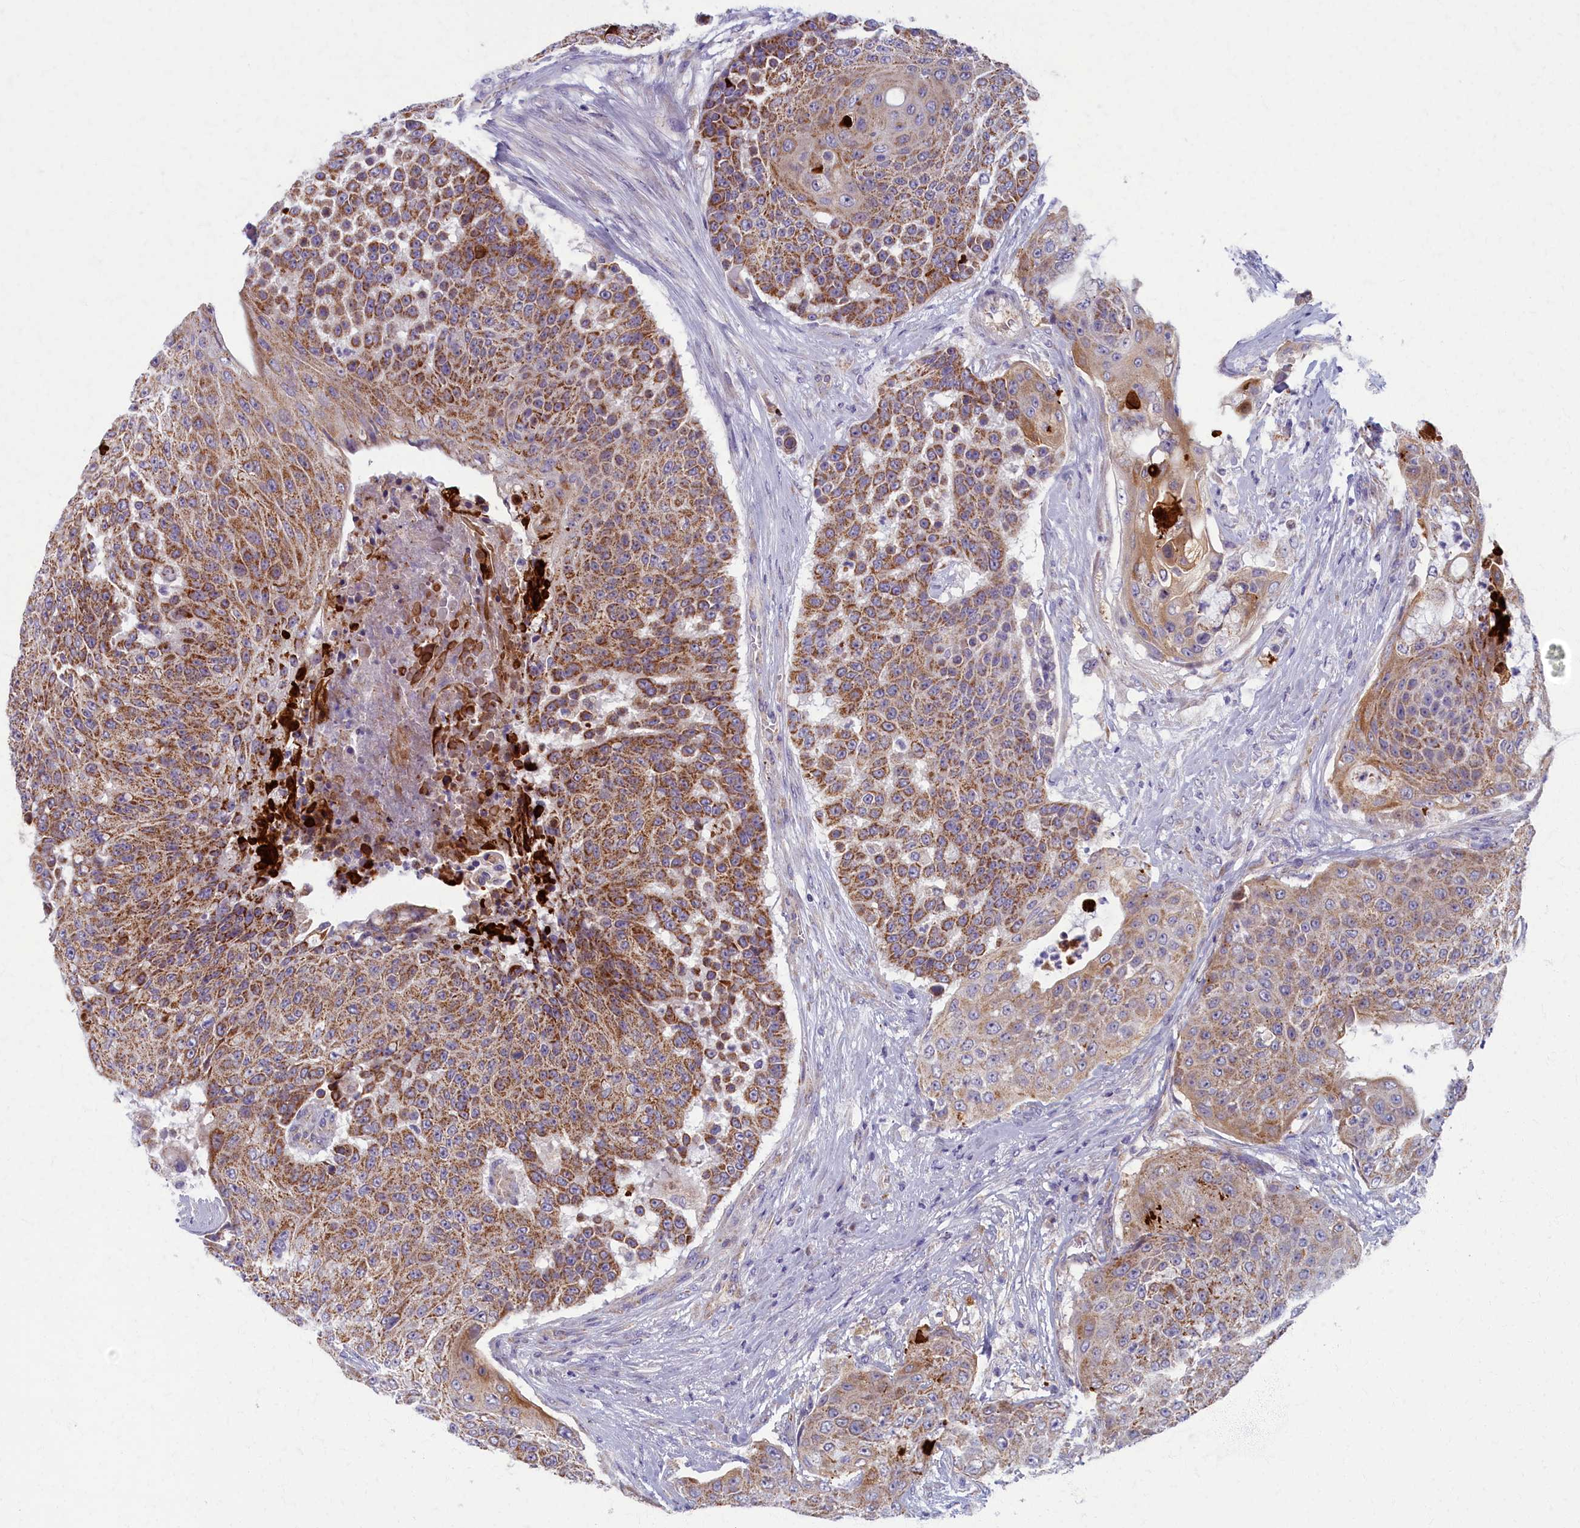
{"staining": {"intensity": "moderate", "quantity": ">75%", "location": "cytoplasmic/membranous"}, "tissue": "urothelial cancer", "cell_type": "Tumor cells", "image_type": "cancer", "snomed": [{"axis": "morphology", "description": "Urothelial carcinoma, High grade"}, {"axis": "topography", "description": "Urinary bladder"}], "caption": "There is medium levels of moderate cytoplasmic/membranous staining in tumor cells of urothelial cancer, as demonstrated by immunohistochemical staining (brown color).", "gene": "MRPS25", "patient": {"sex": "female", "age": 63}}